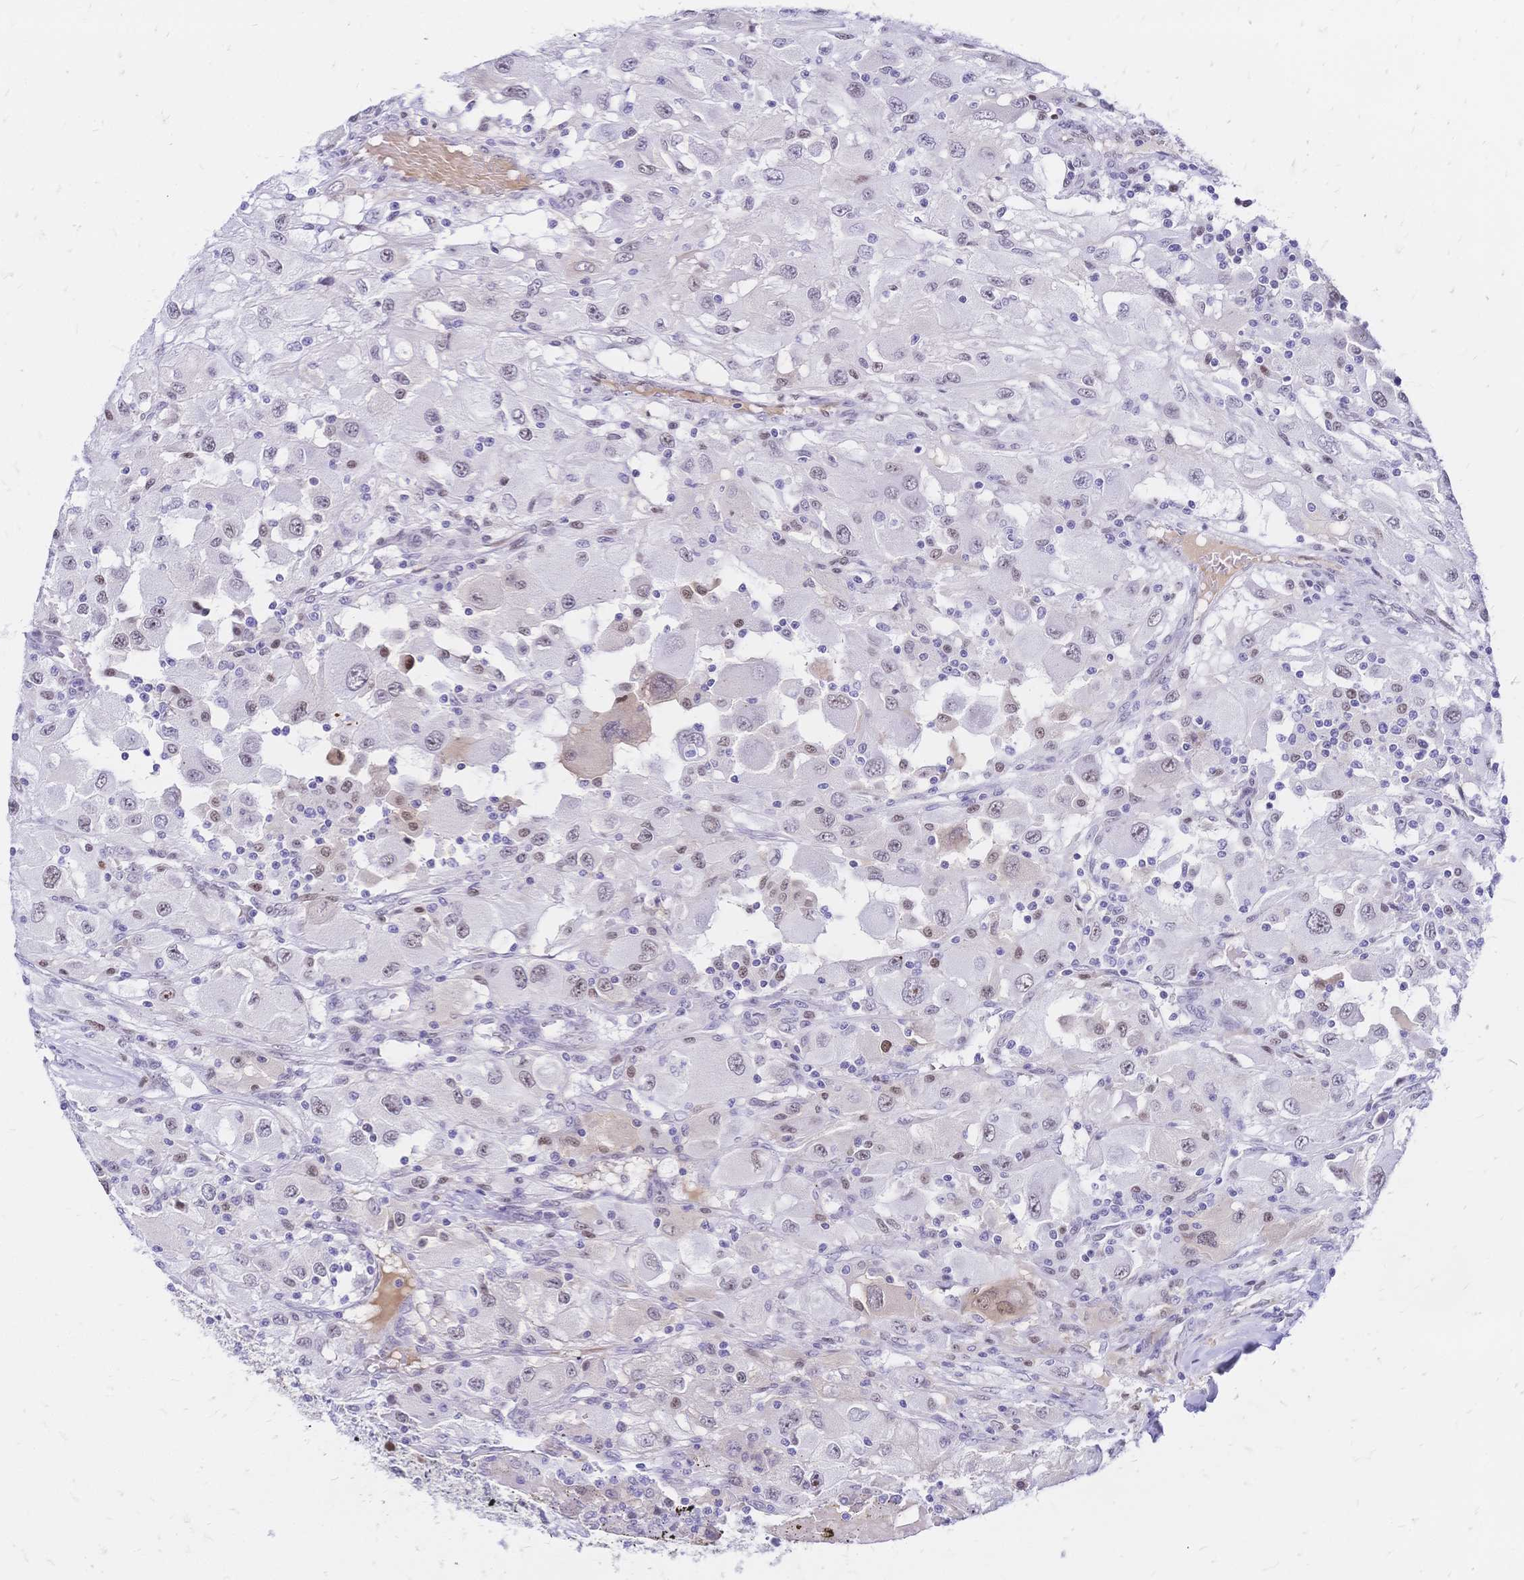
{"staining": {"intensity": "weak", "quantity": "<25%", "location": "nuclear"}, "tissue": "renal cancer", "cell_type": "Tumor cells", "image_type": "cancer", "snomed": [{"axis": "morphology", "description": "Adenocarcinoma, NOS"}, {"axis": "topography", "description": "Kidney"}], "caption": "DAB immunohistochemical staining of renal cancer shows no significant expression in tumor cells. The staining is performed using DAB (3,3'-diaminobenzidine) brown chromogen with nuclei counter-stained in using hematoxylin.", "gene": "NFIC", "patient": {"sex": "female", "age": 67}}